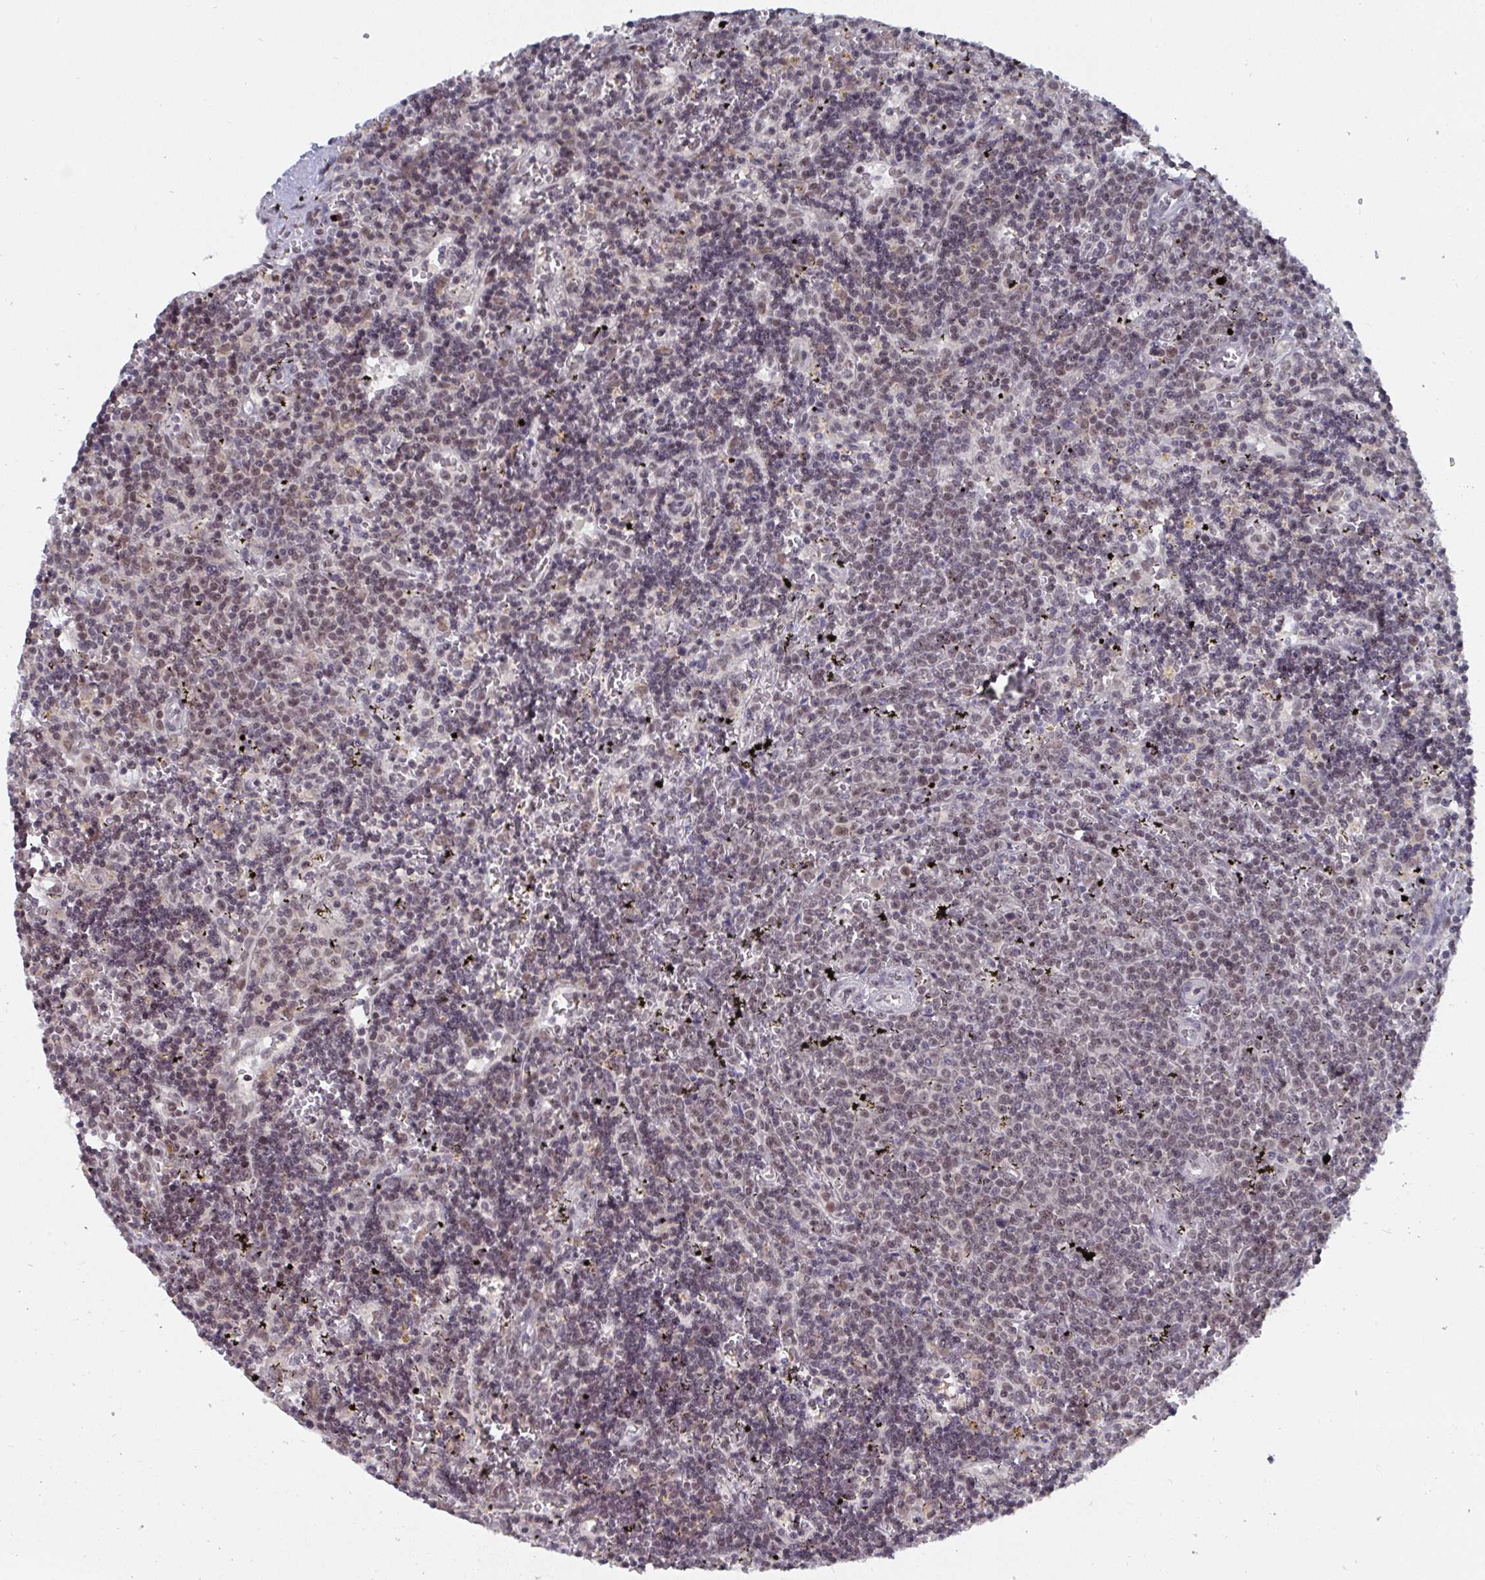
{"staining": {"intensity": "weak", "quantity": "25%-75%", "location": "nuclear"}, "tissue": "lymphoma", "cell_type": "Tumor cells", "image_type": "cancer", "snomed": [{"axis": "morphology", "description": "Malignant lymphoma, non-Hodgkin's type, Low grade"}, {"axis": "topography", "description": "Spleen"}], "caption": "Malignant lymphoma, non-Hodgkin's type (low-grade) stained with DAB (3,3'-diaminobenzidine) IHC shows low levels of weak nuclear staining in about 25%-75% of tumor cells.", "gene": "JMJD1C", "patient": {"sex": "male", "age": 60}}